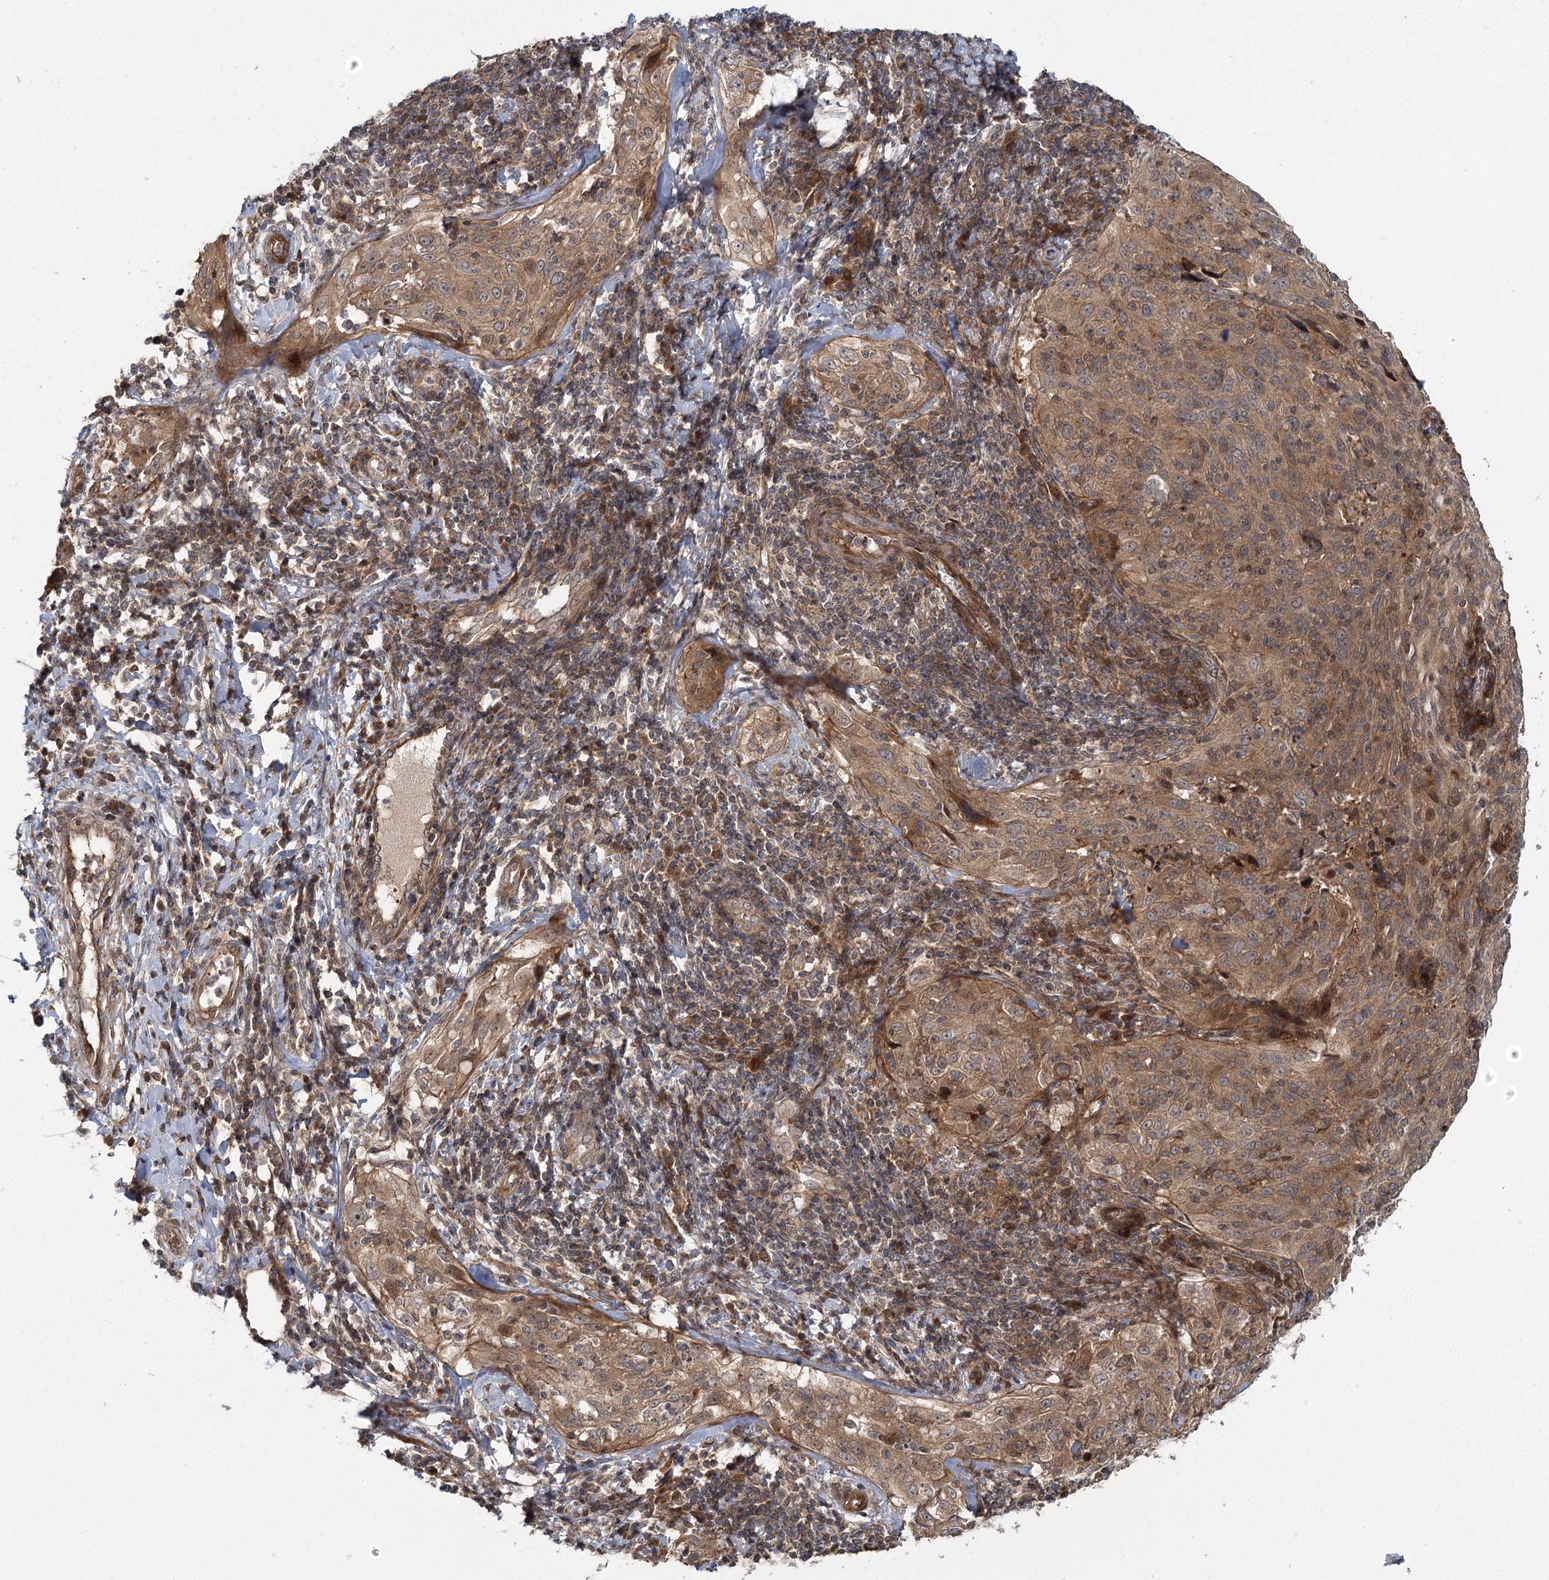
{"staining": {"intensity": "moderate", "quantity": ">75%", "location": "cytoplasmic/membranous"}, "tissue": "cervical cancer", "cell_type": "Tumor cells", "image_type": "cancer", "snomed": [{"axis": "morphology", "description": "Squamous cell carcinoma, NOS"}, {"axis": "topography", "description": "Cervix"}], "caption": "DAB immunohistochemical staining of human cervical cancer demonstrates moderate cytoplasmic/membranous protein expression in approximately >75% of tumor cells.", "gene": "RAPGEF6", "patient": {"sex": "female", "age": 31}}